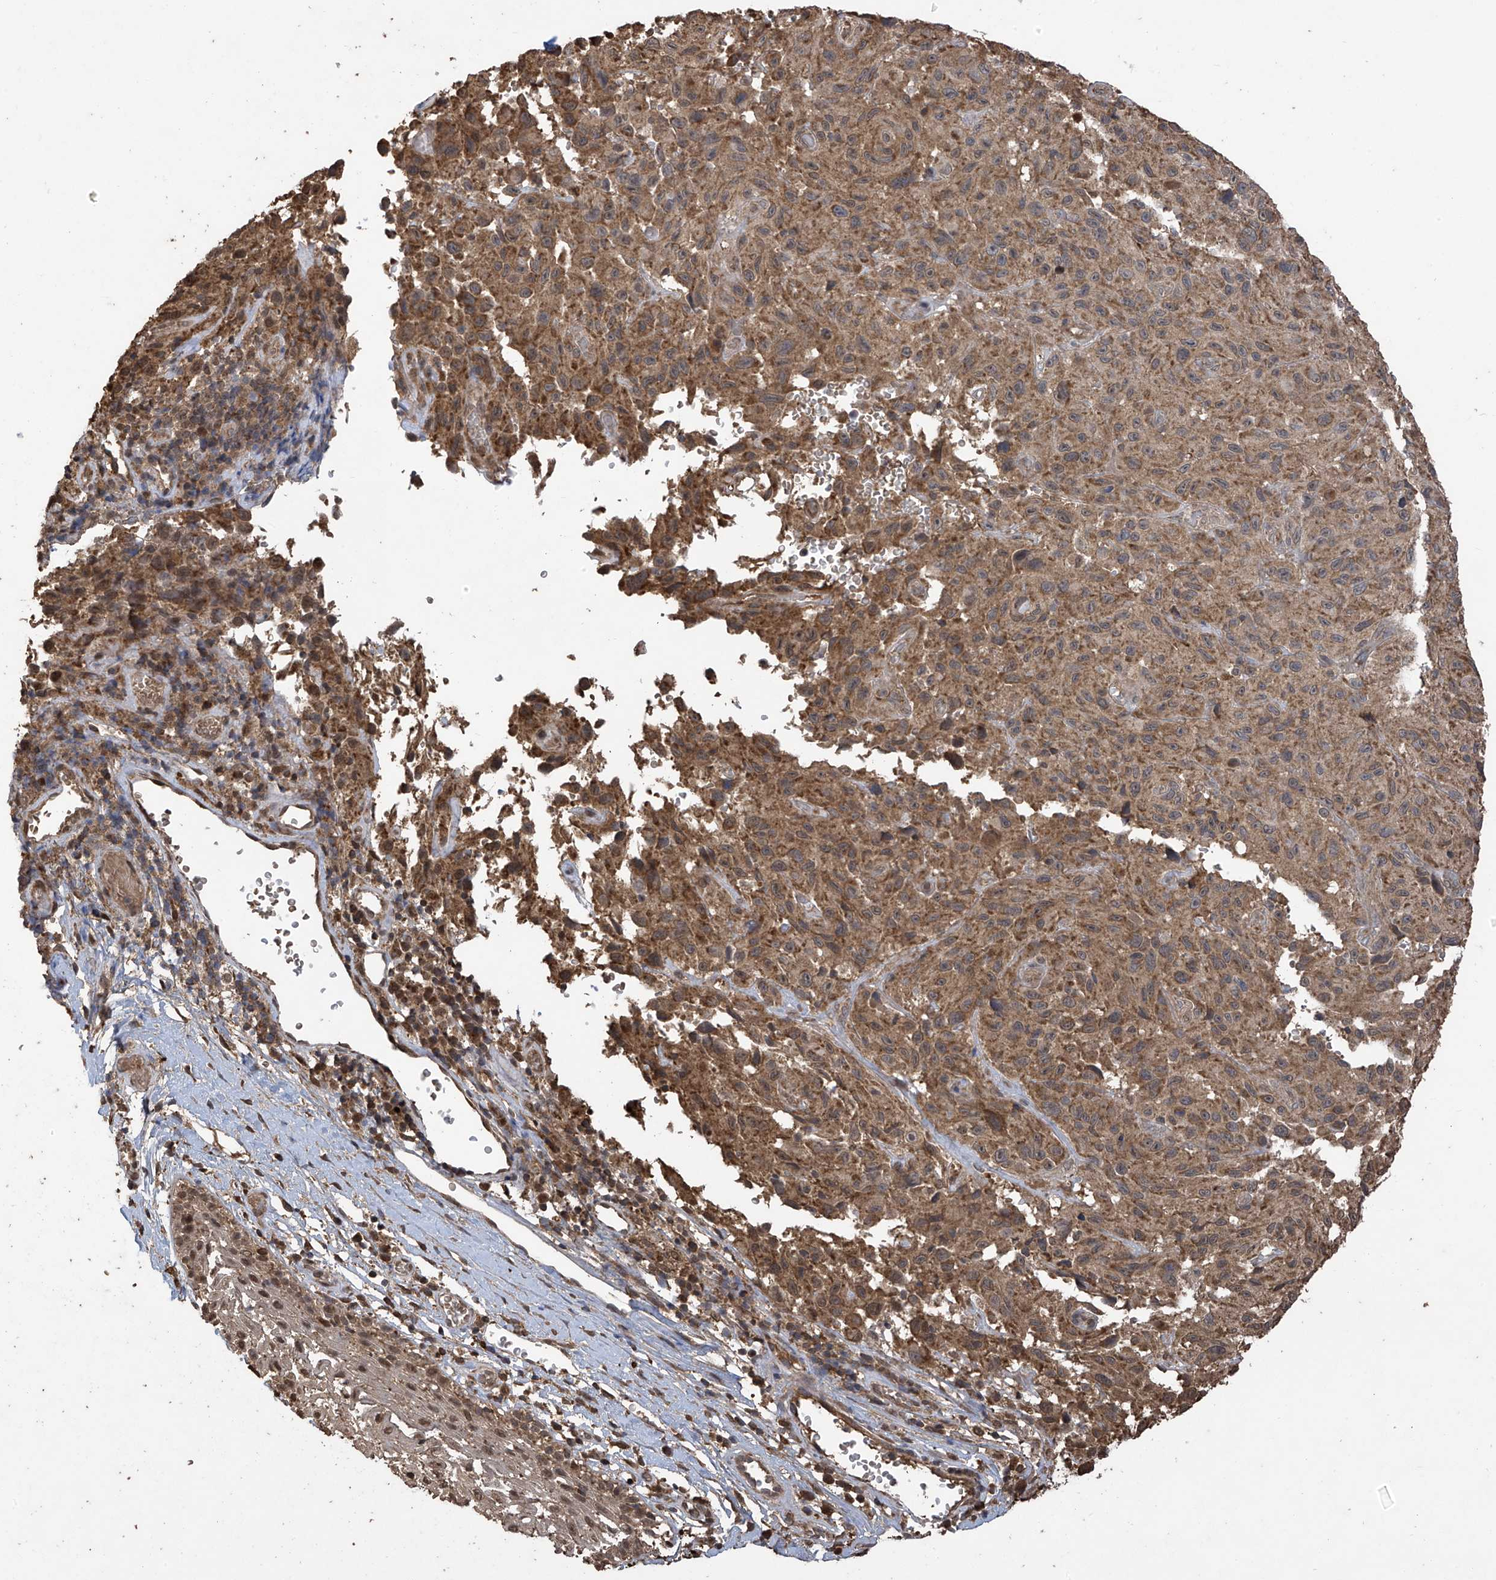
{"staining": {"intensity": "moderate", "quantity": ">75%", "location": "cytoplasmic/membranous"}, "tissue": "melanoma", "cell_type": "Tumor cells", "image_type": "cancer", "snomed": [{"axis": "morphology", "description": "Malignant melanoma, NOS"}, {"axis": "topography", "description": "Skin"}], "caption": "Immunohistochemistry staining of malignant melanoma, which demonstrates medium levels of moderate cytoplasmic/membranous expression in about >75% of tumor cells indicating moderate cytoplasmic/membranous protein staining. The staining was performed using DAB (3,3'-diaminobenzidine) (brown) for protein detection and nuclei were counterstained in hematoxylin (blue).", "gene": "PNPT1", "patient": {"sex": "male", "age": 66}}